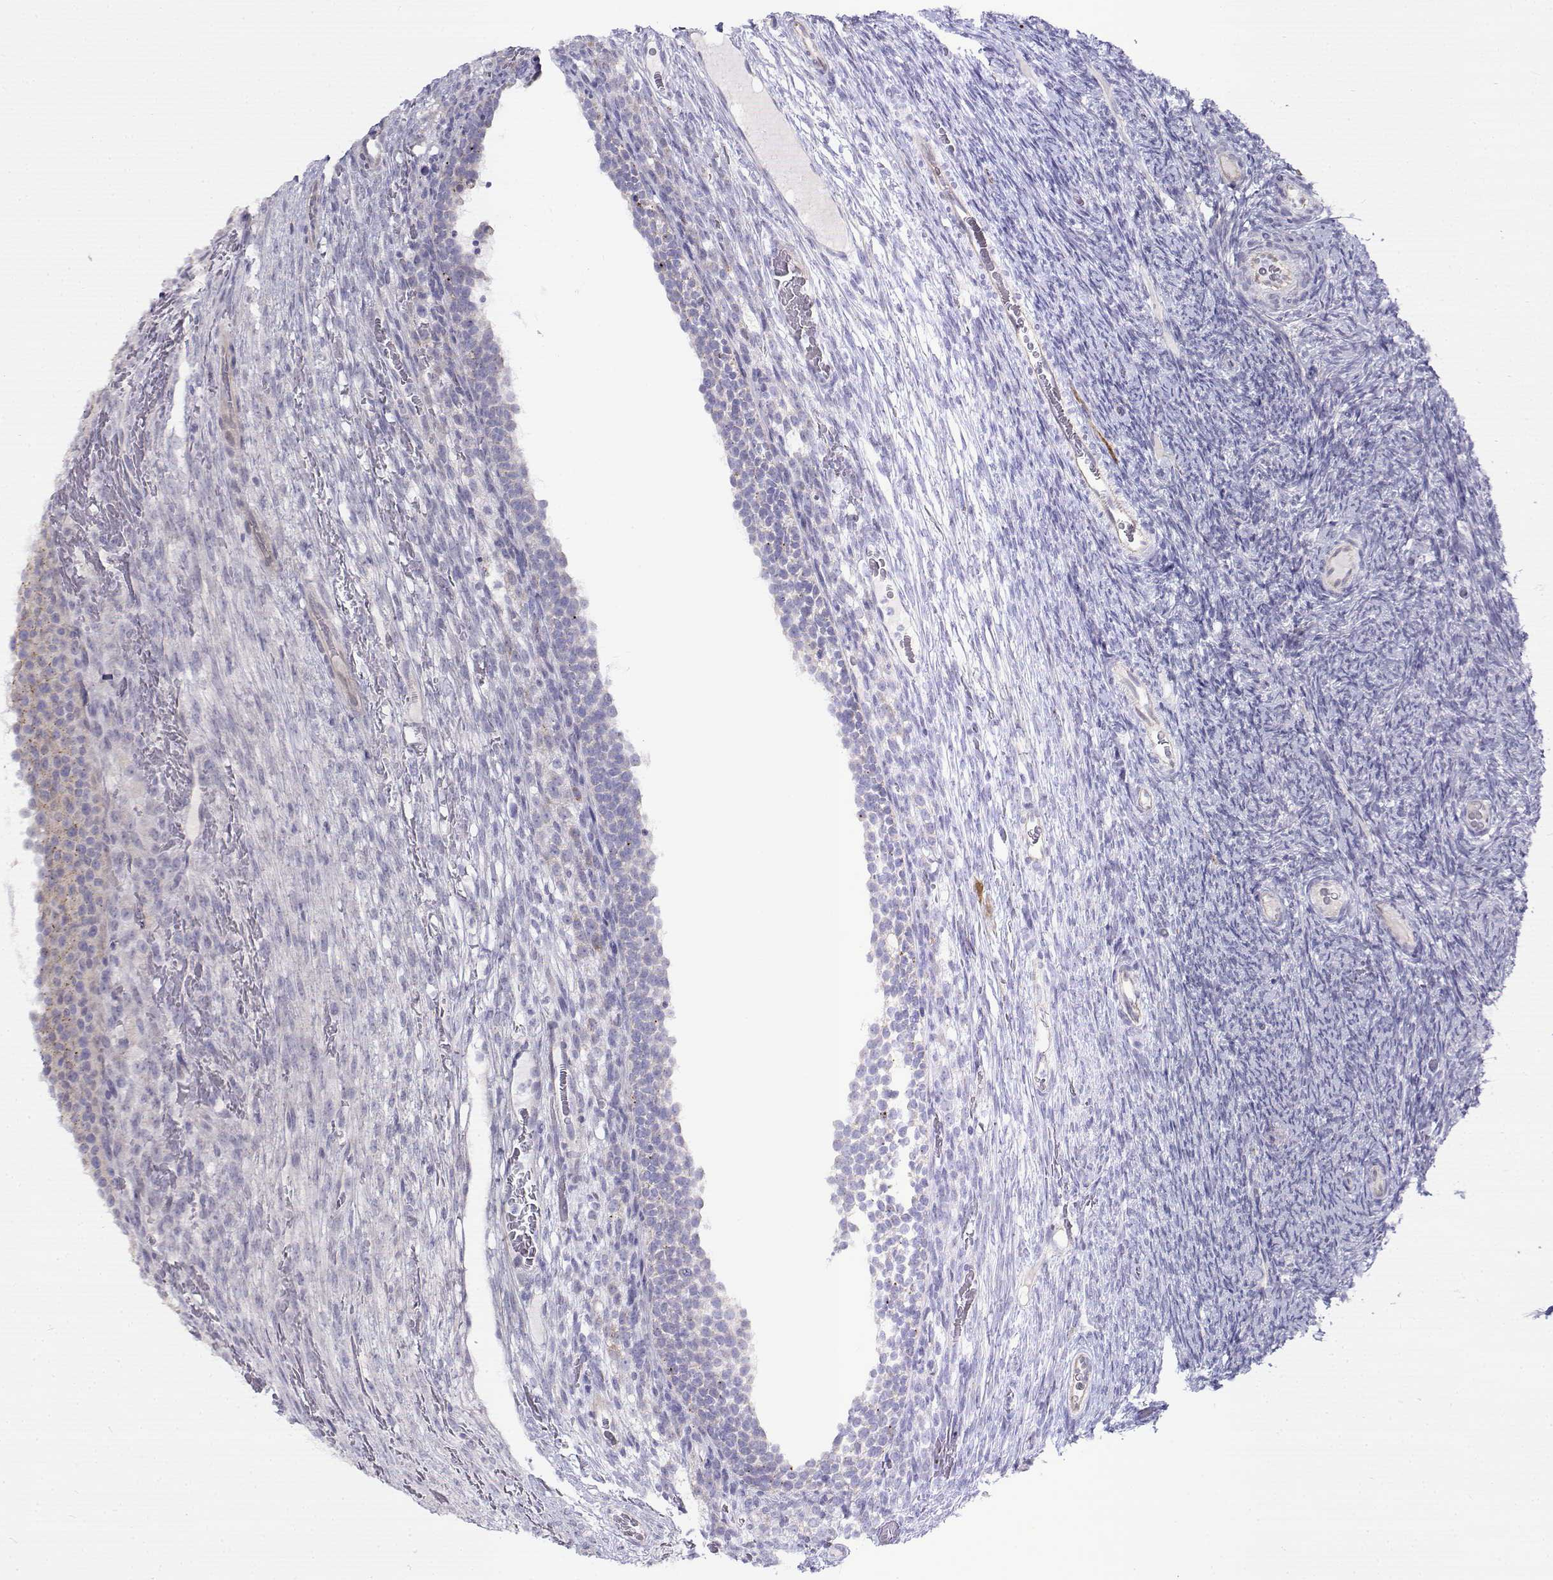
{"staining": {"intensity": "negative", "quantity": "none", "location": "none"}, "tissue": "ovary", "cell_type": "Ovarian stroma cells", "image_type": "normal", "snomed": [{"axis": "morphology", "description": "Normal tissue, NOS"}, {"axis": "topography", "description": "Ovary"}], "caption": "This is an IHC histopathology image of normal ovary. There is no expression in ovarian stroma cells.", "gene": "NOS1AP", "patient": {"sex": "female", "age": 34}}